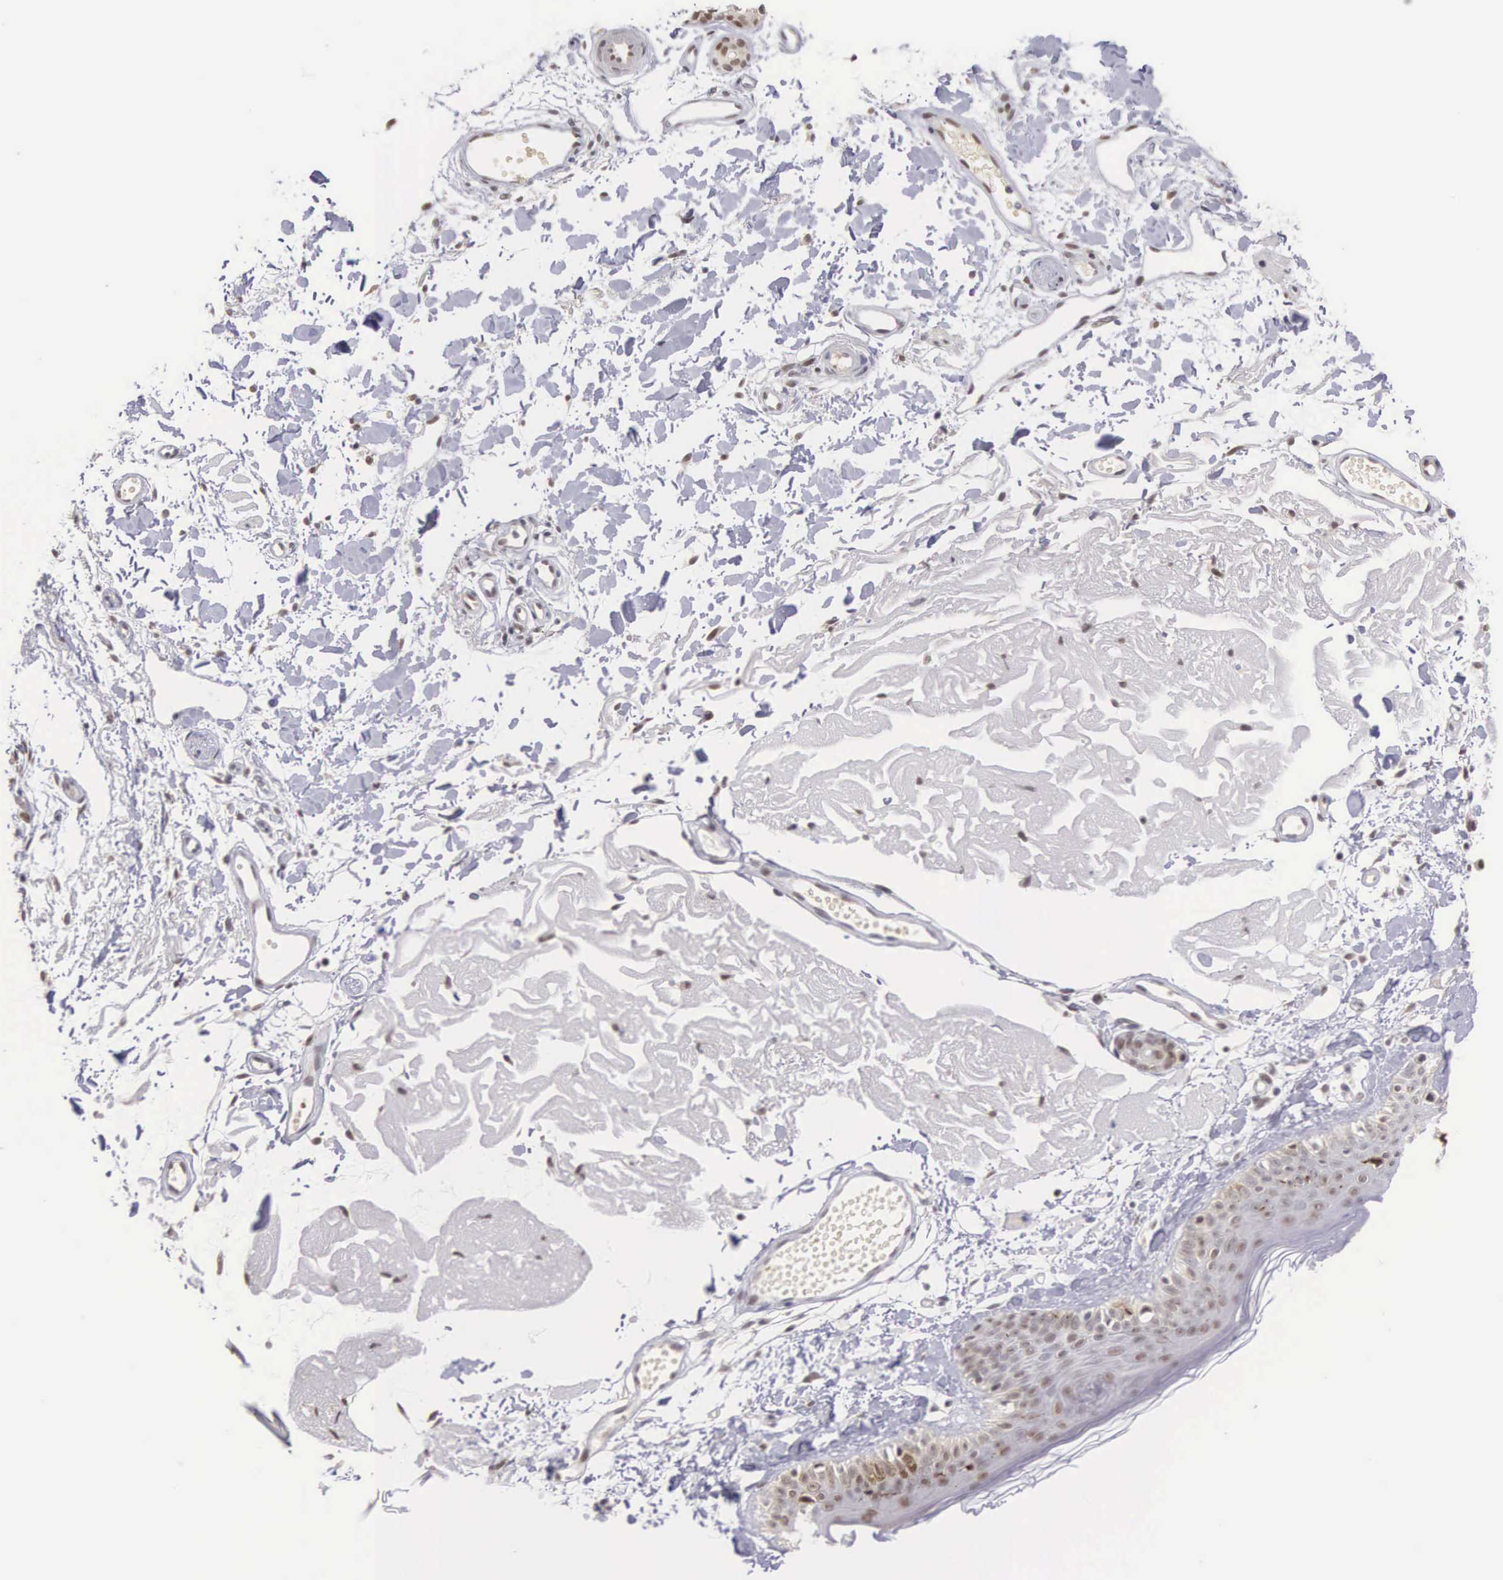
{"staining": {"intensity": "negative", "quantity": "none", "location": "none"}, "tissue": "skin", "cell_type": "Fibroblasts", "image_type": "normal", "snomed": [{"axis": "morphology", "description": "Normal tissue, NOS"}, {"axis": "topography", "description": "Skin"}], "caption": "DAB (3,3'-diaminobenzidine) immunohistochemical staining of unremarkable human skin shows no significant staining in fibroblasts. (DAB (3,3'-diaminobenzidine) immunohistochemistry, high magnification).", "gene": "HMGXB4", "patient": {"sex": "male", "age": 83}}